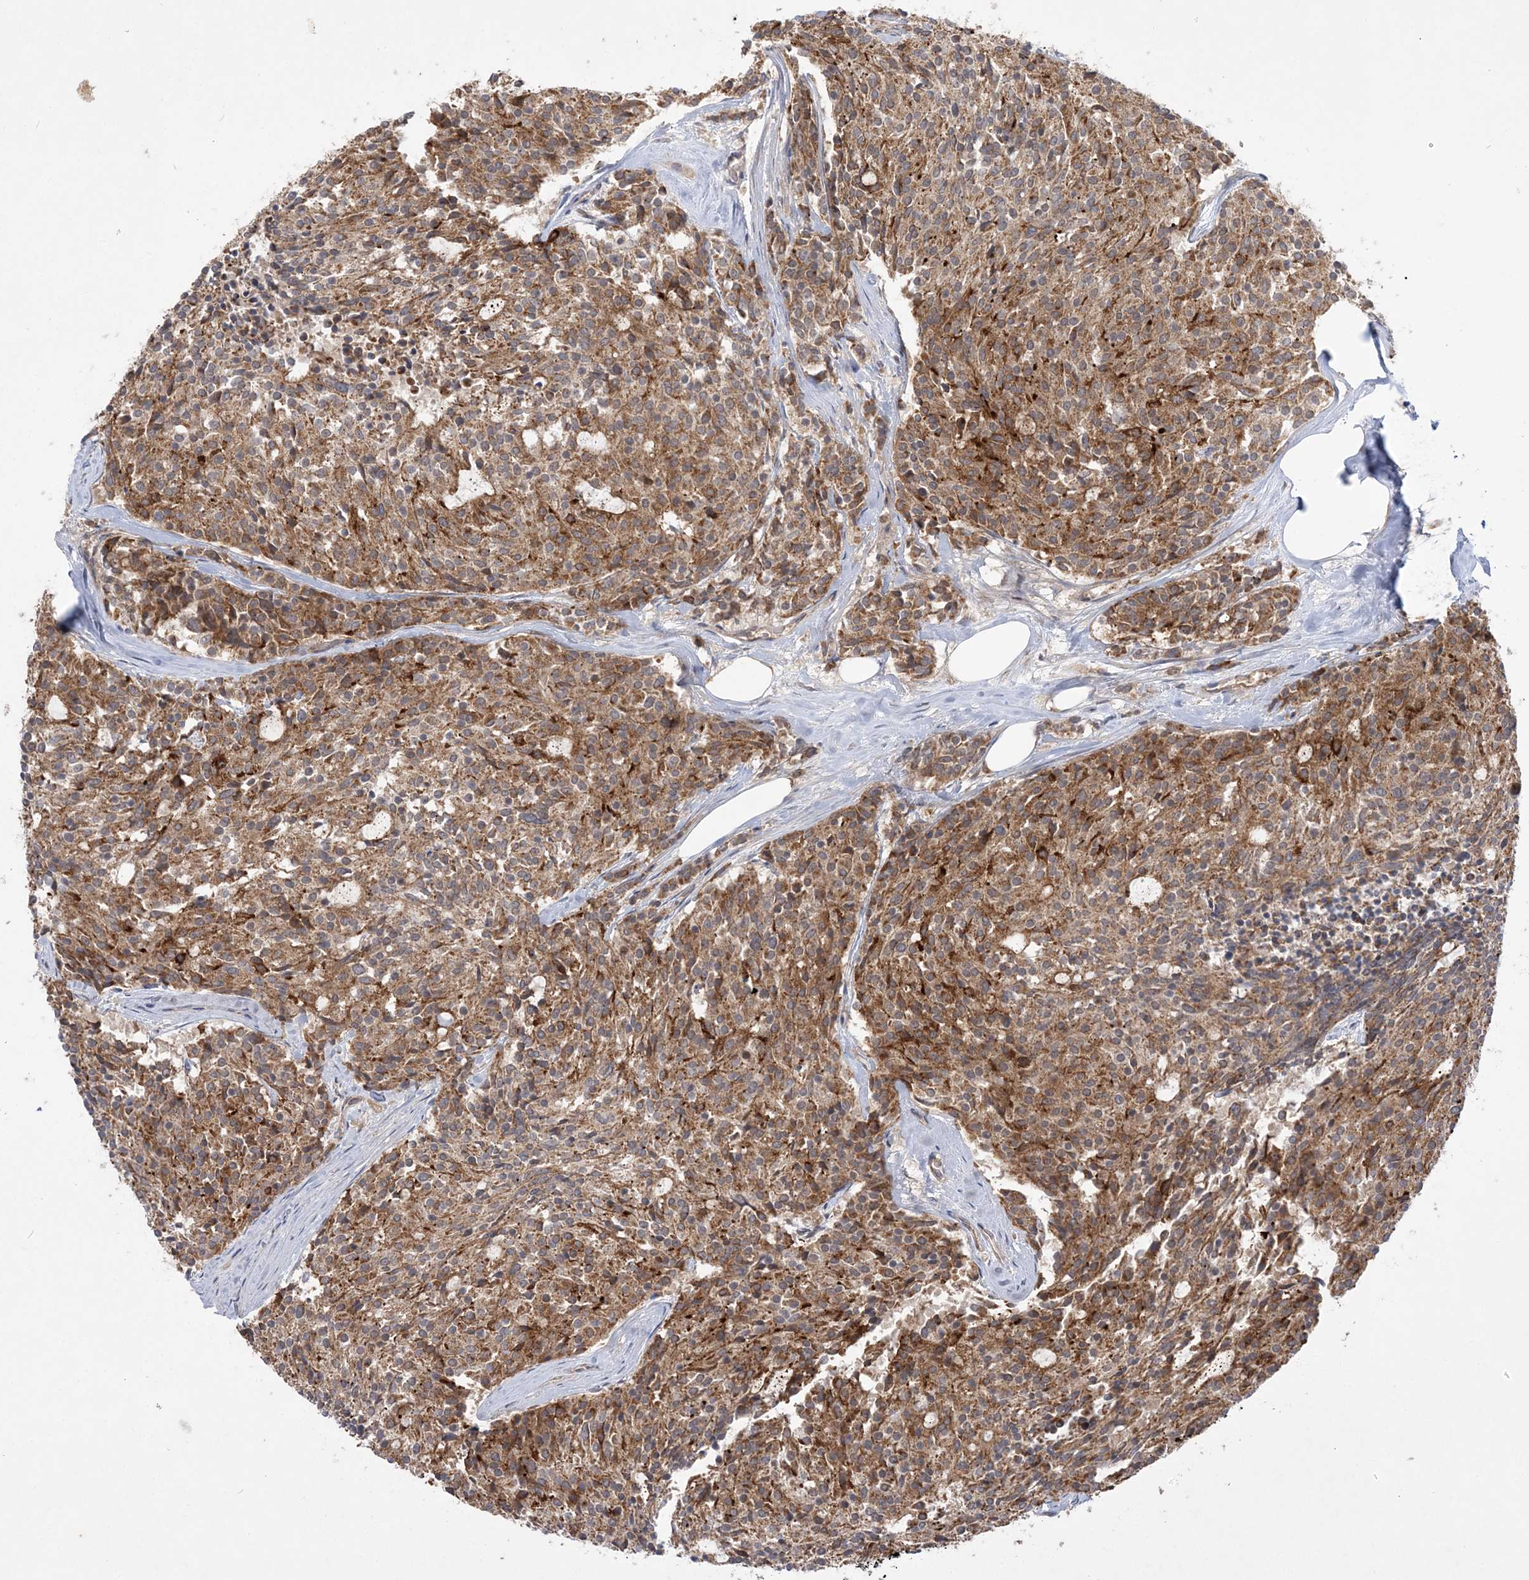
{"staining": {"intensity": "moderate", "quantity": ">75%", "location": "cytoplasmic/membranous"}, "tissue": "carcinoid", "cell_type": "Tumor cells", "image_type": "cancer", "snomed": [{"axis": "morphology", "description": "Carcinoid, malignant, NOS"}, {"axis": "topography", "description": "Pancreas"}], "caption": "The photomicrograph demonstrates immunohistochemical staining of carcinoid. There is moderate cytoplasmic/membranous positivity is seen in about >75% of tumor cells.", "gene": "MMADHC", "patient": {"sex": "female", "age": 54}}